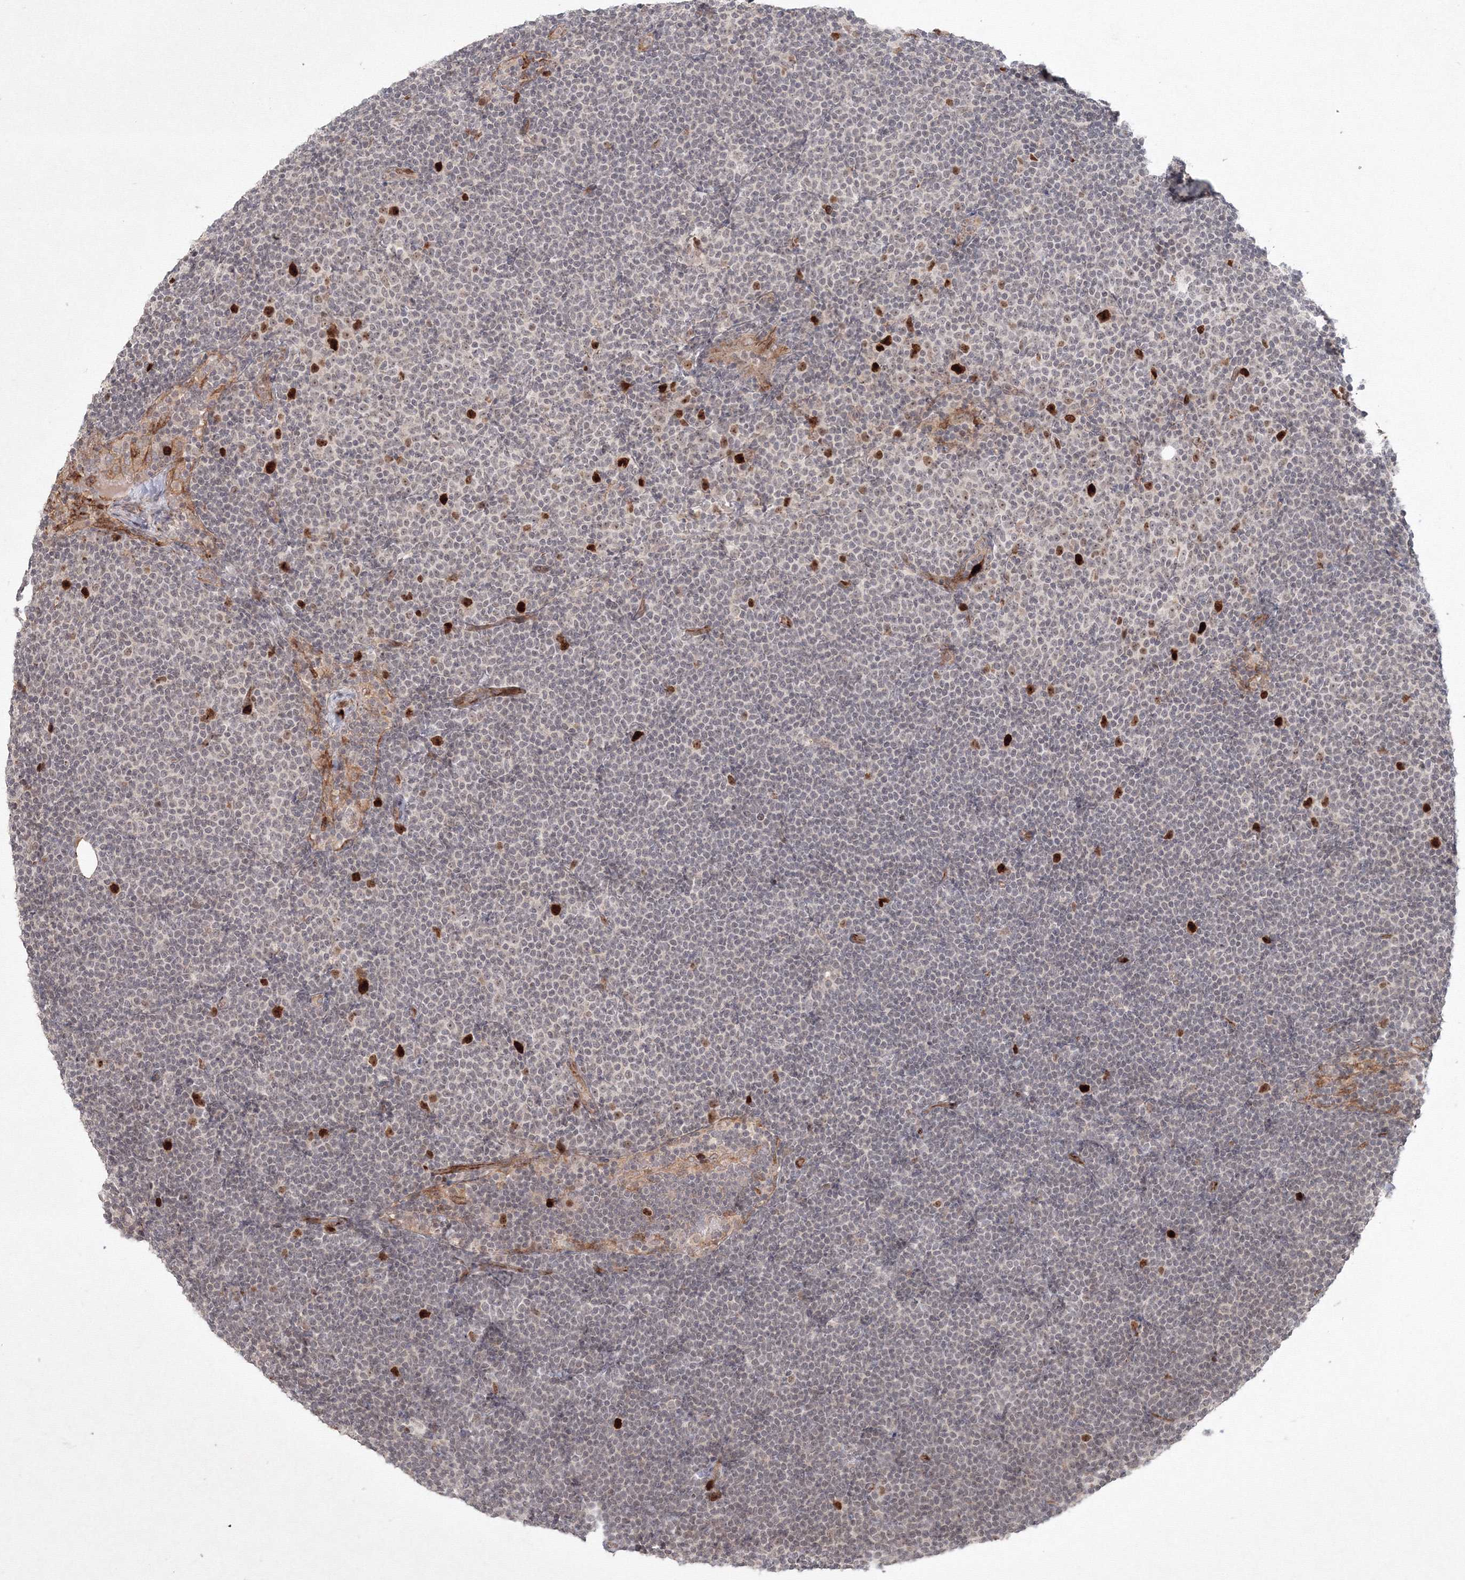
{"staining": {"intensity": "strong", "quantity": "<25%", "location": "nuclear"}, "tissue": "lymphoma", "cell_type": "Tumor cells", "image_type": "cancer", "snomed": [{"axis": "morphology", "description": "Malignant lymphoma, non-Hodgkin's type, Low grade"}, {"axis": "topography", "description": "Lymph node"}], "caption": "IHC (DAB (3,3'-diaminobenzidine)) staining of human lymphoma reveals strong nuclear protein expression in about <25% of tumor cells.", "gene": "KIF20A", "patient": {"sex": "female", "age": 53}}